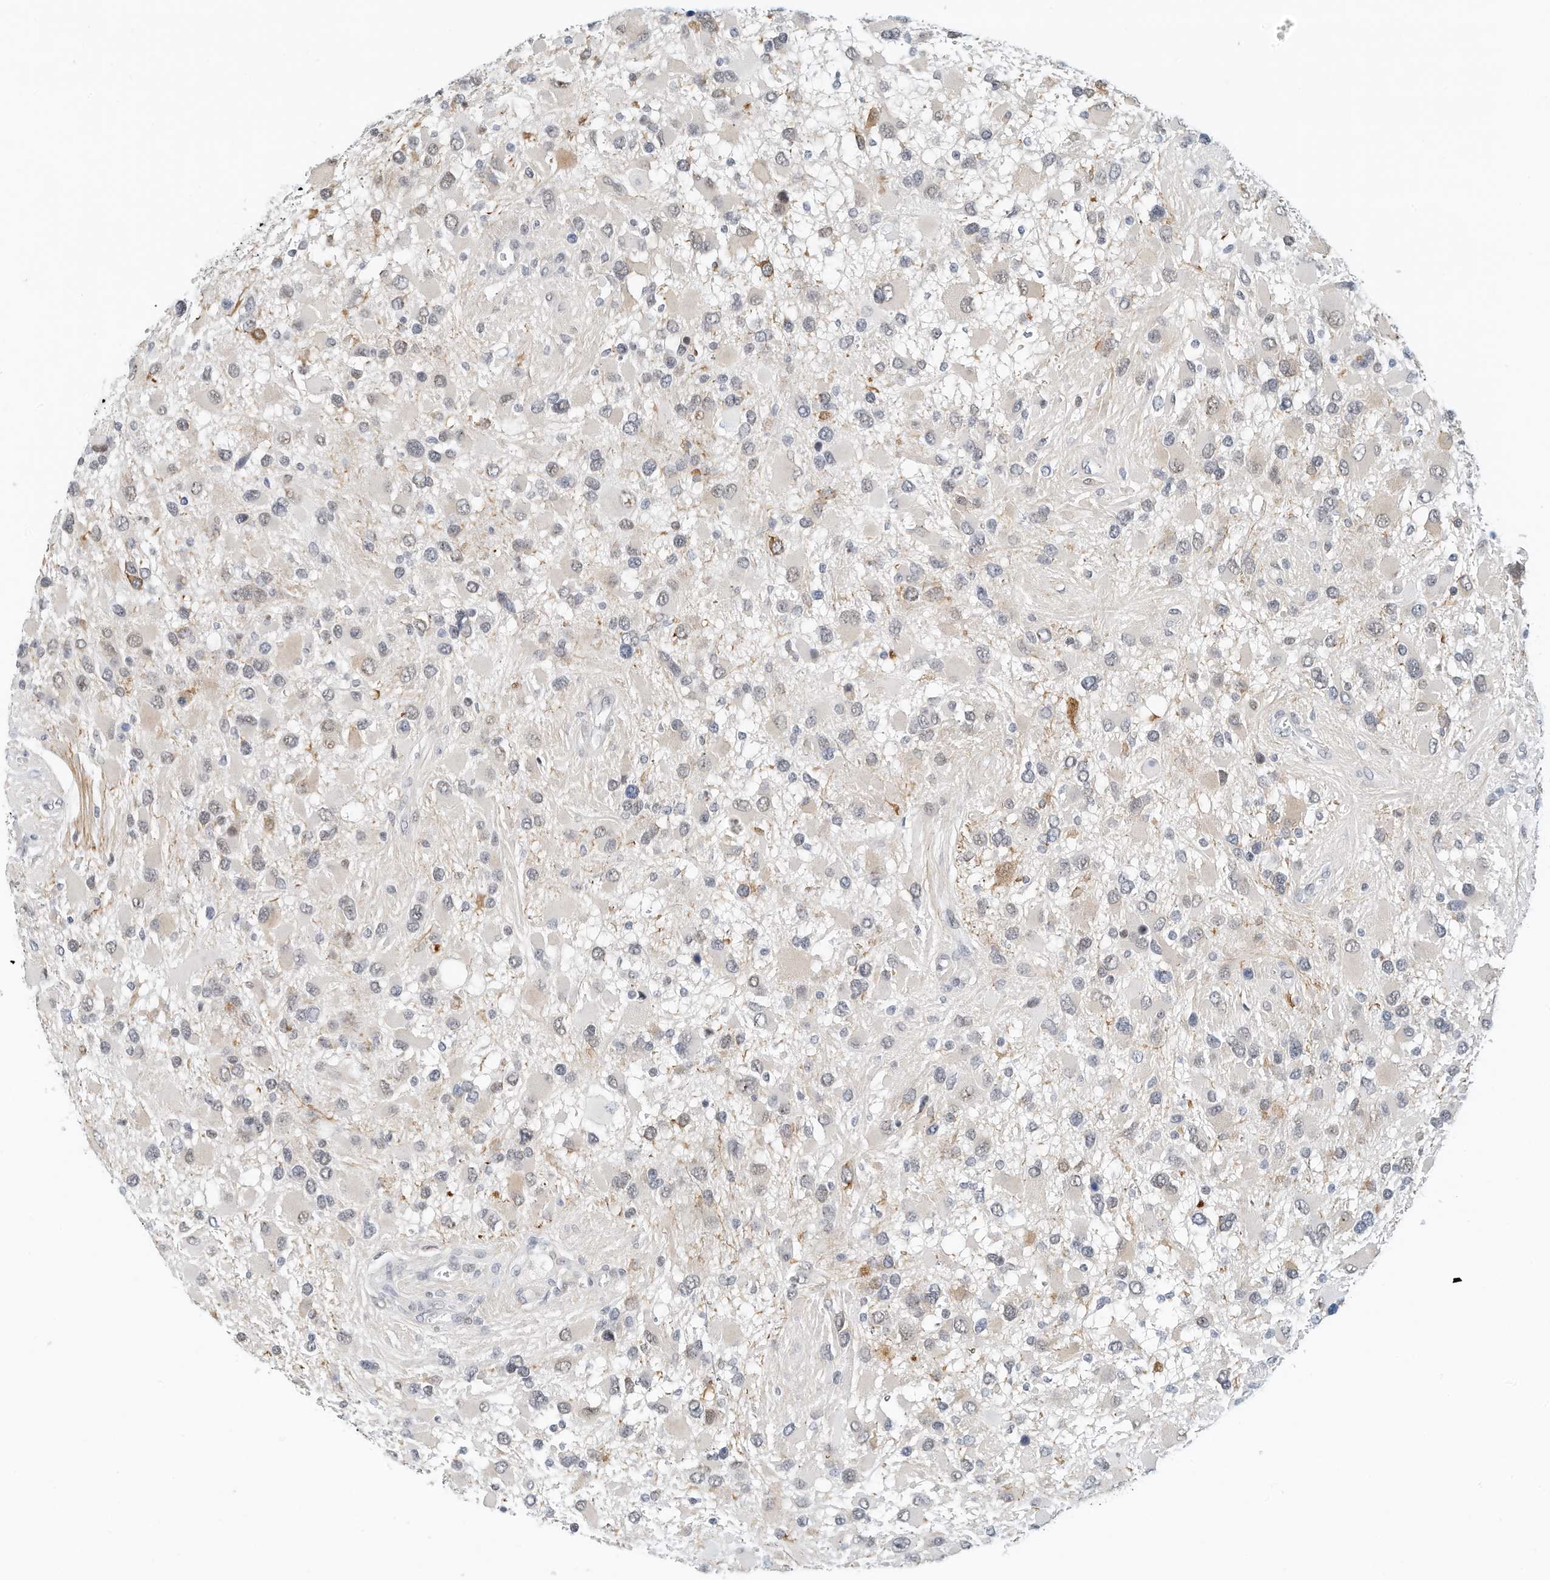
{"staining": {"intensity": "negative", "quantity": "none", "location": "none"}, "tissue": "glioma", "cell_type": "Tumor cells", "image_type": "cancer", "snomed": [{"axis": "morphology", "description": "Glioma, malignant, High grade"}, {"axis": "topography", "description": "Brain"}], "caption": "IHC of human glioma shows no expression in tumor cells. (Immunohistochemistry, brightfield microscopy, high magnification).", "gene": "ARHGAP28", "patient": {"sex": "male", "age": 53}}